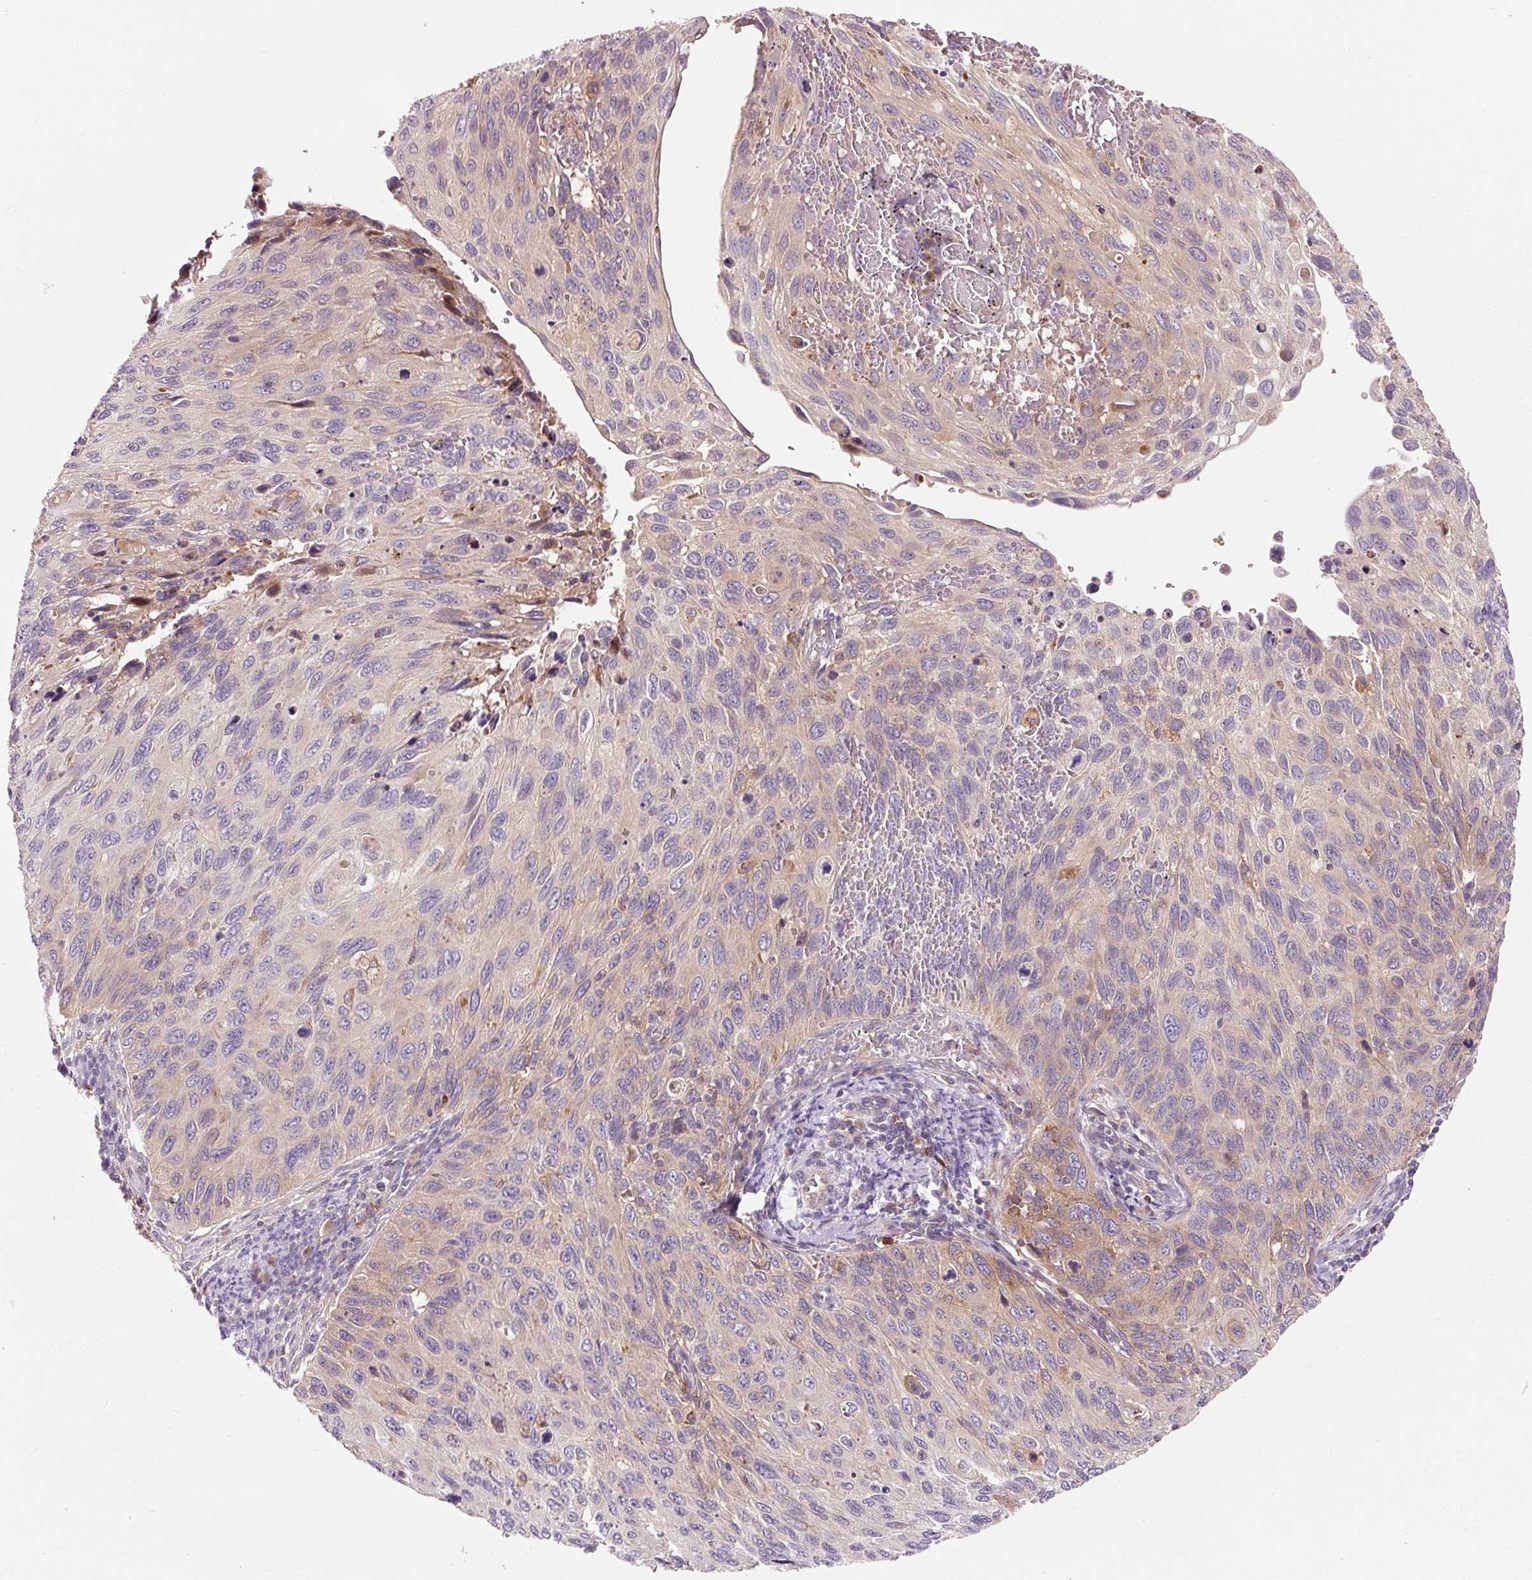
{"staining": {"intensity": "weak", "quantity": "25%-75%", "location": "cytoplasmic/membranous"}, "tissue": "cervical cancer", "cell_type": "Tumor cells", "image_type": "cancer", "snomed": [{"axis": "morphology", "description": "Squamous cell carcinoma, NOS"}, {"axis": "topography", "description": "Cervix"}], "caption": "Cervical cancer (squamous cell carcinoma) was stained to show a protein in brown. There is low levels of weak cytoplasmic/membranous expression in approximately 25%-75% of tumor cells. (DAB (3,3'-diaminobenzidine) IHC with brightfield microscopy, high magnification).", "gene": "NAPA", "patient": {"sex": "female", "age": 70}}